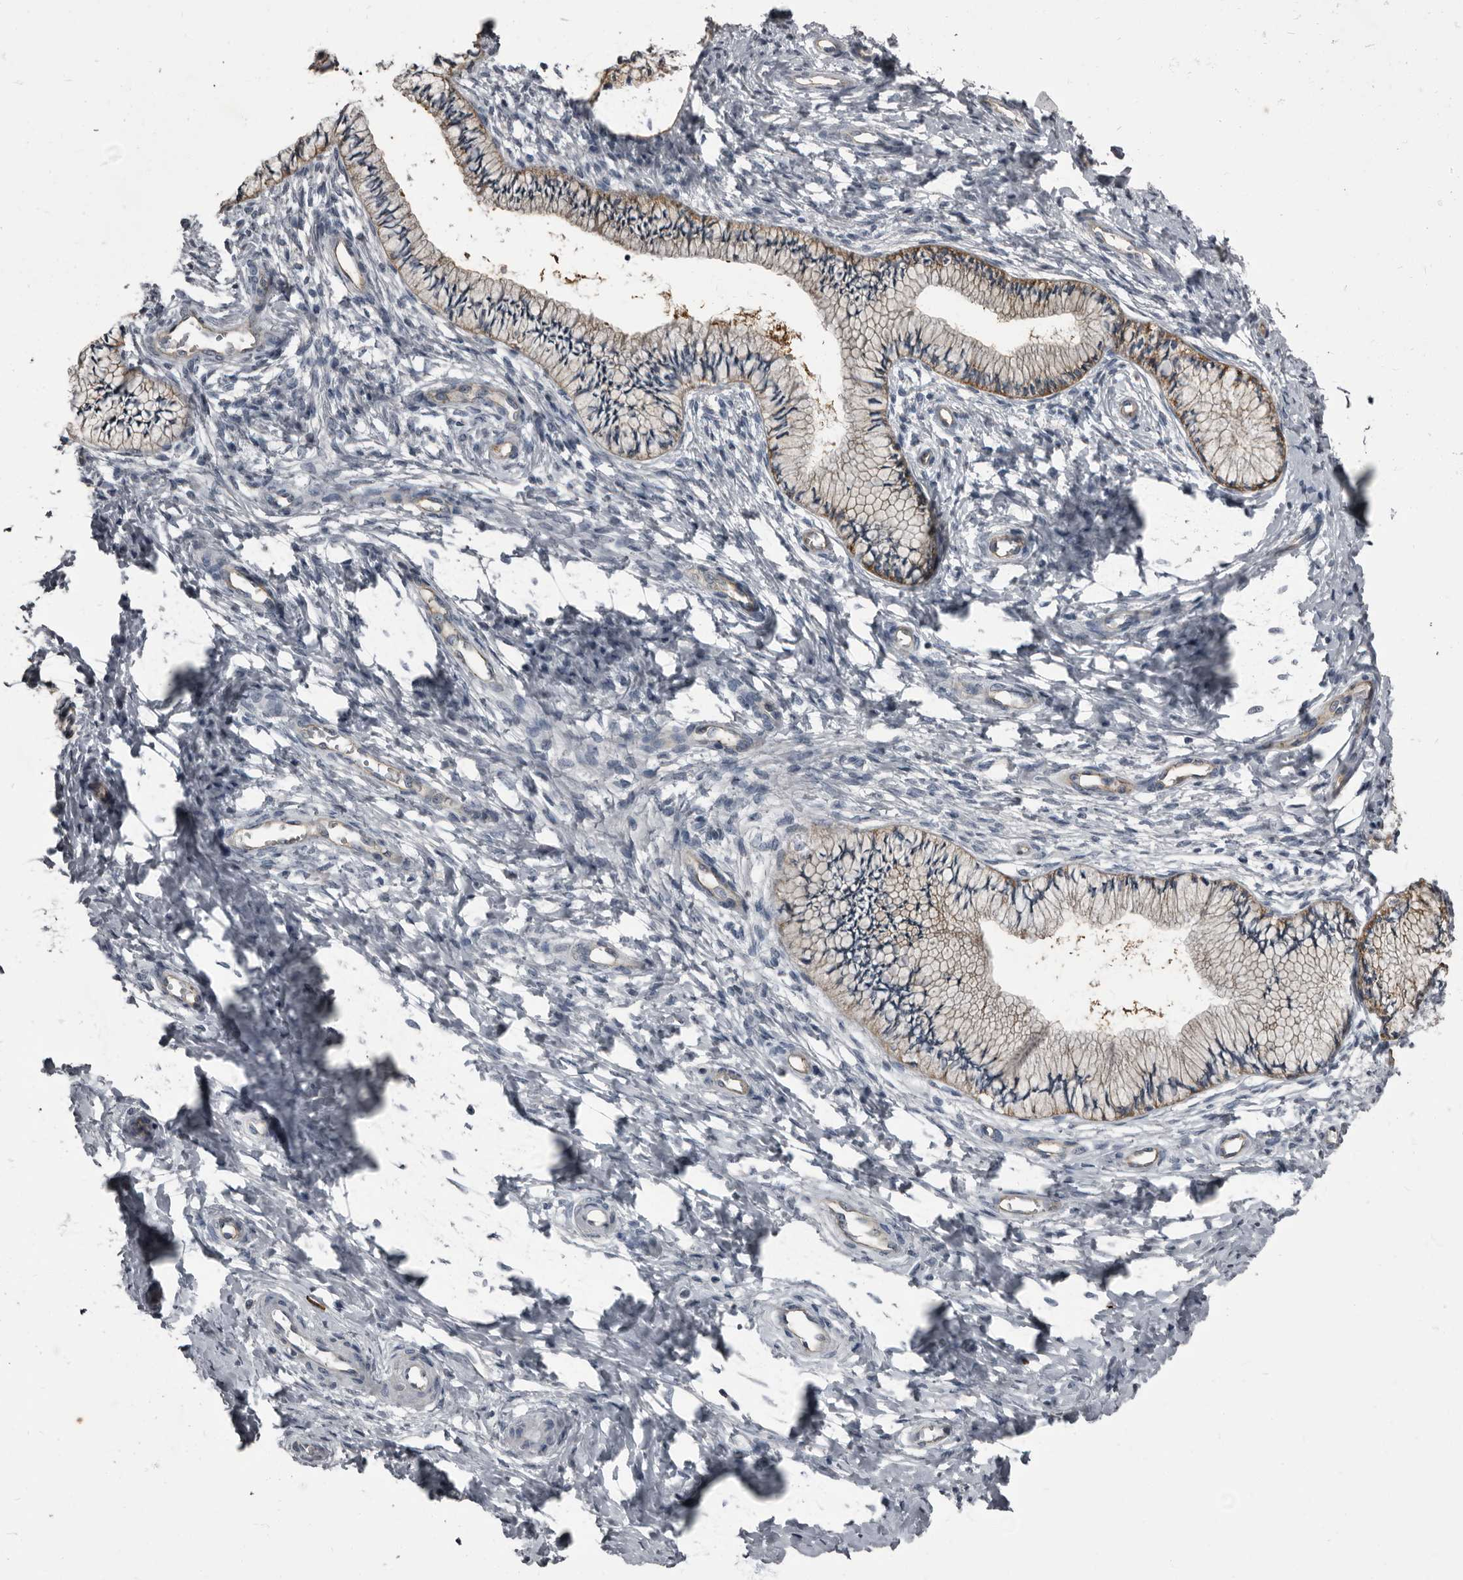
{"staining": {"intensity": "moderate", "quantity": "<25%", "location": "cytoplasmic/membranous"}, "tissue": "cervix", "cell_type": "Glandular cells", "image_type": "normal", "snomed": [{"axis": "morphology", "description": "Normal tissue, NOS"}, {"axis": "topography", "description": "Cervix"}], "caption": "DAB (3,3'-diaminobenzidine) immunohistochemical staining of benign human cervix displays moderate cytoplasmic/membranous protein staining in approximately <25% of glandular cells.", "gene": "TPD52L1", "patient": {"sex": "female", "age": 36}}